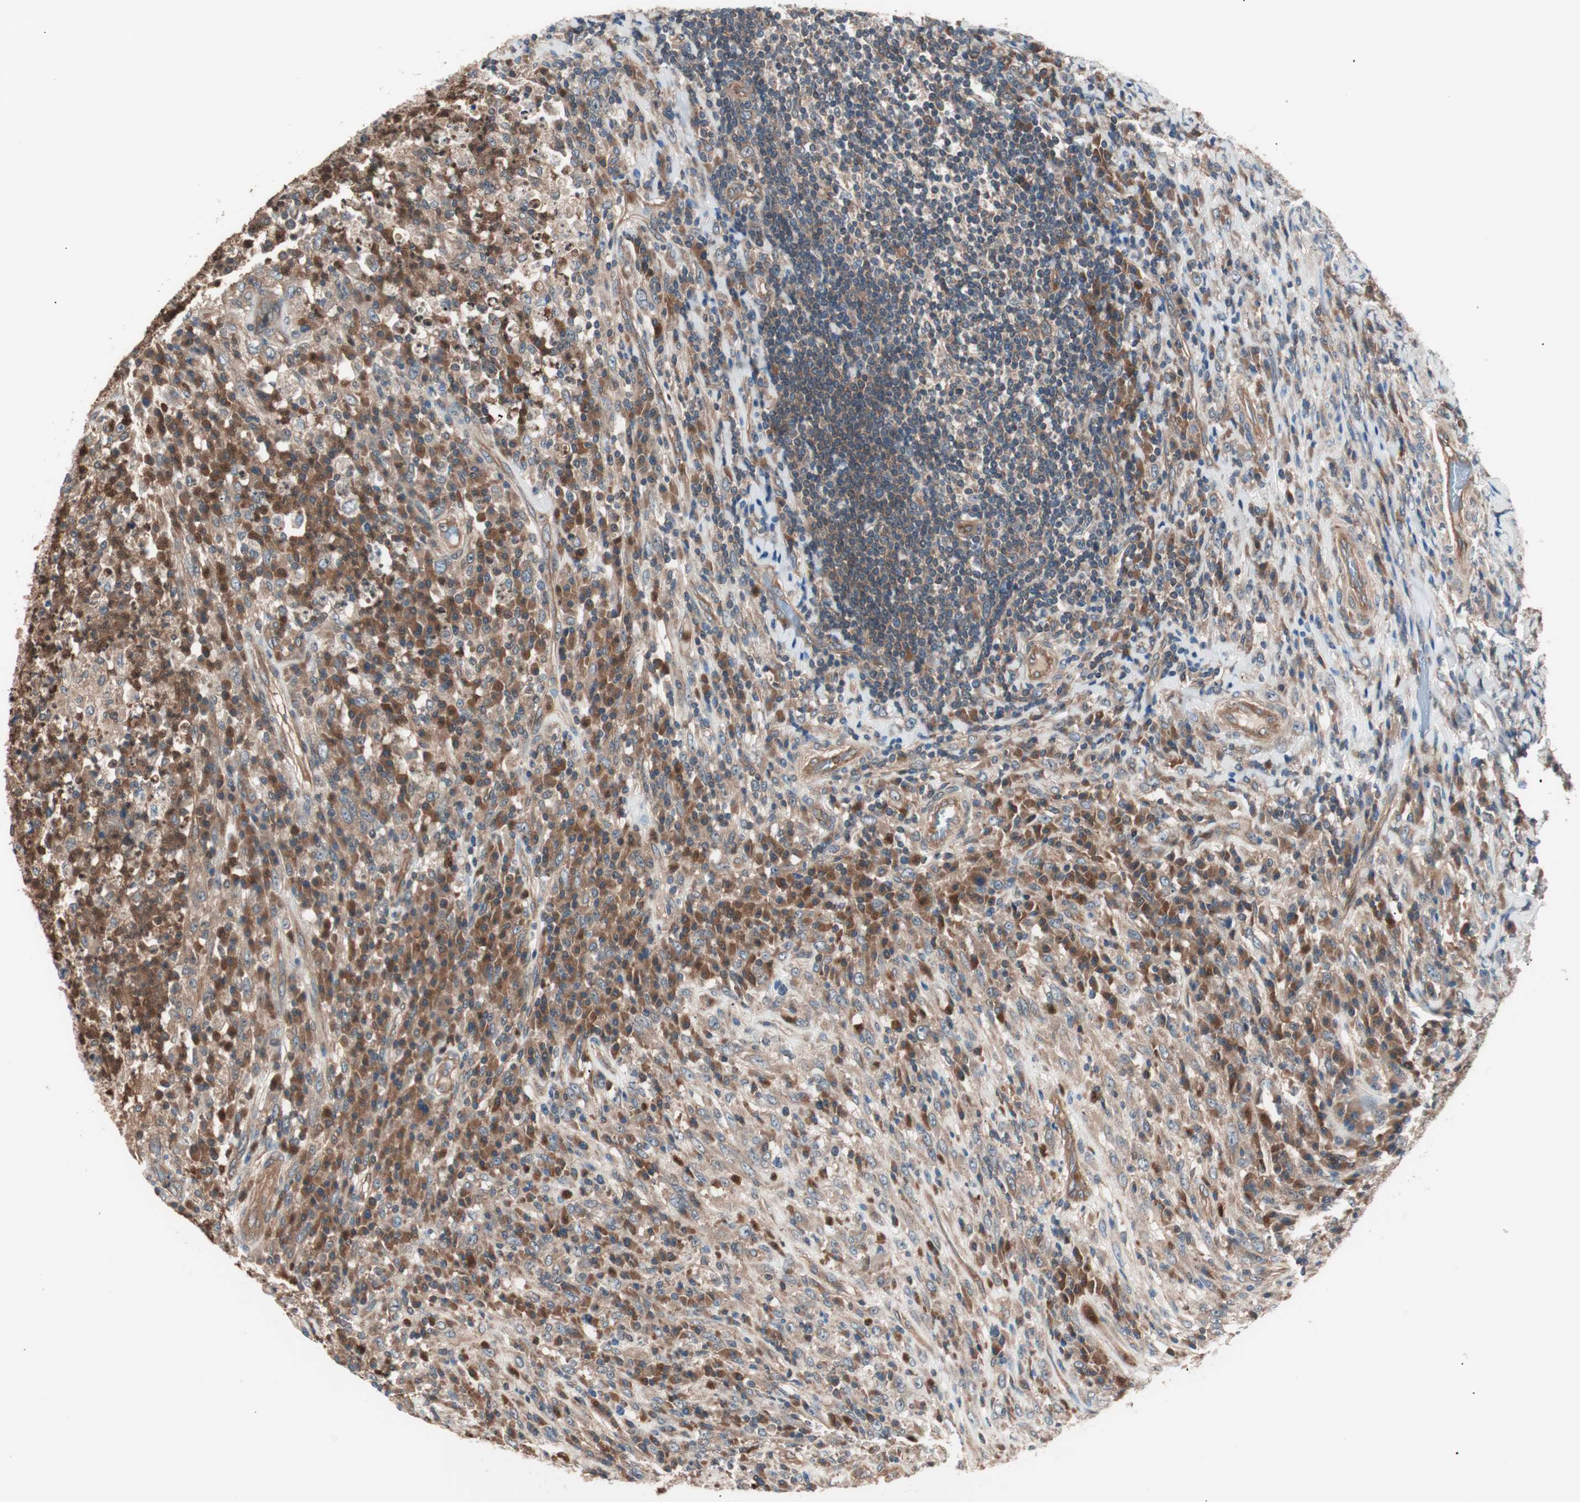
{"staining": {"intensity": "moderate", "quantity": ">75%", "location": "cytoplasmic/membranous"}, "tissue": "testis cancer", "cell_type": "Tumor cells", "image_type": "cancer", "snomed": [{"axis": "morphology", "description": "Necrosis, NOS"}, {"axis": "morphology", "description": "Carcinoma, Embryonal, NOS"}, {"axis": "topography", "description": "Testis"}], "caption": "High-power microscopy captured an immunohistochemistry (IHC) image of testis cancer (embryonal carcinoma), revealing moderate cytoplasmic/membranous expression in approximately >75% of tumor cells.", "gene": "TSG101", "patient": {"sex": "male", "age": 19}}